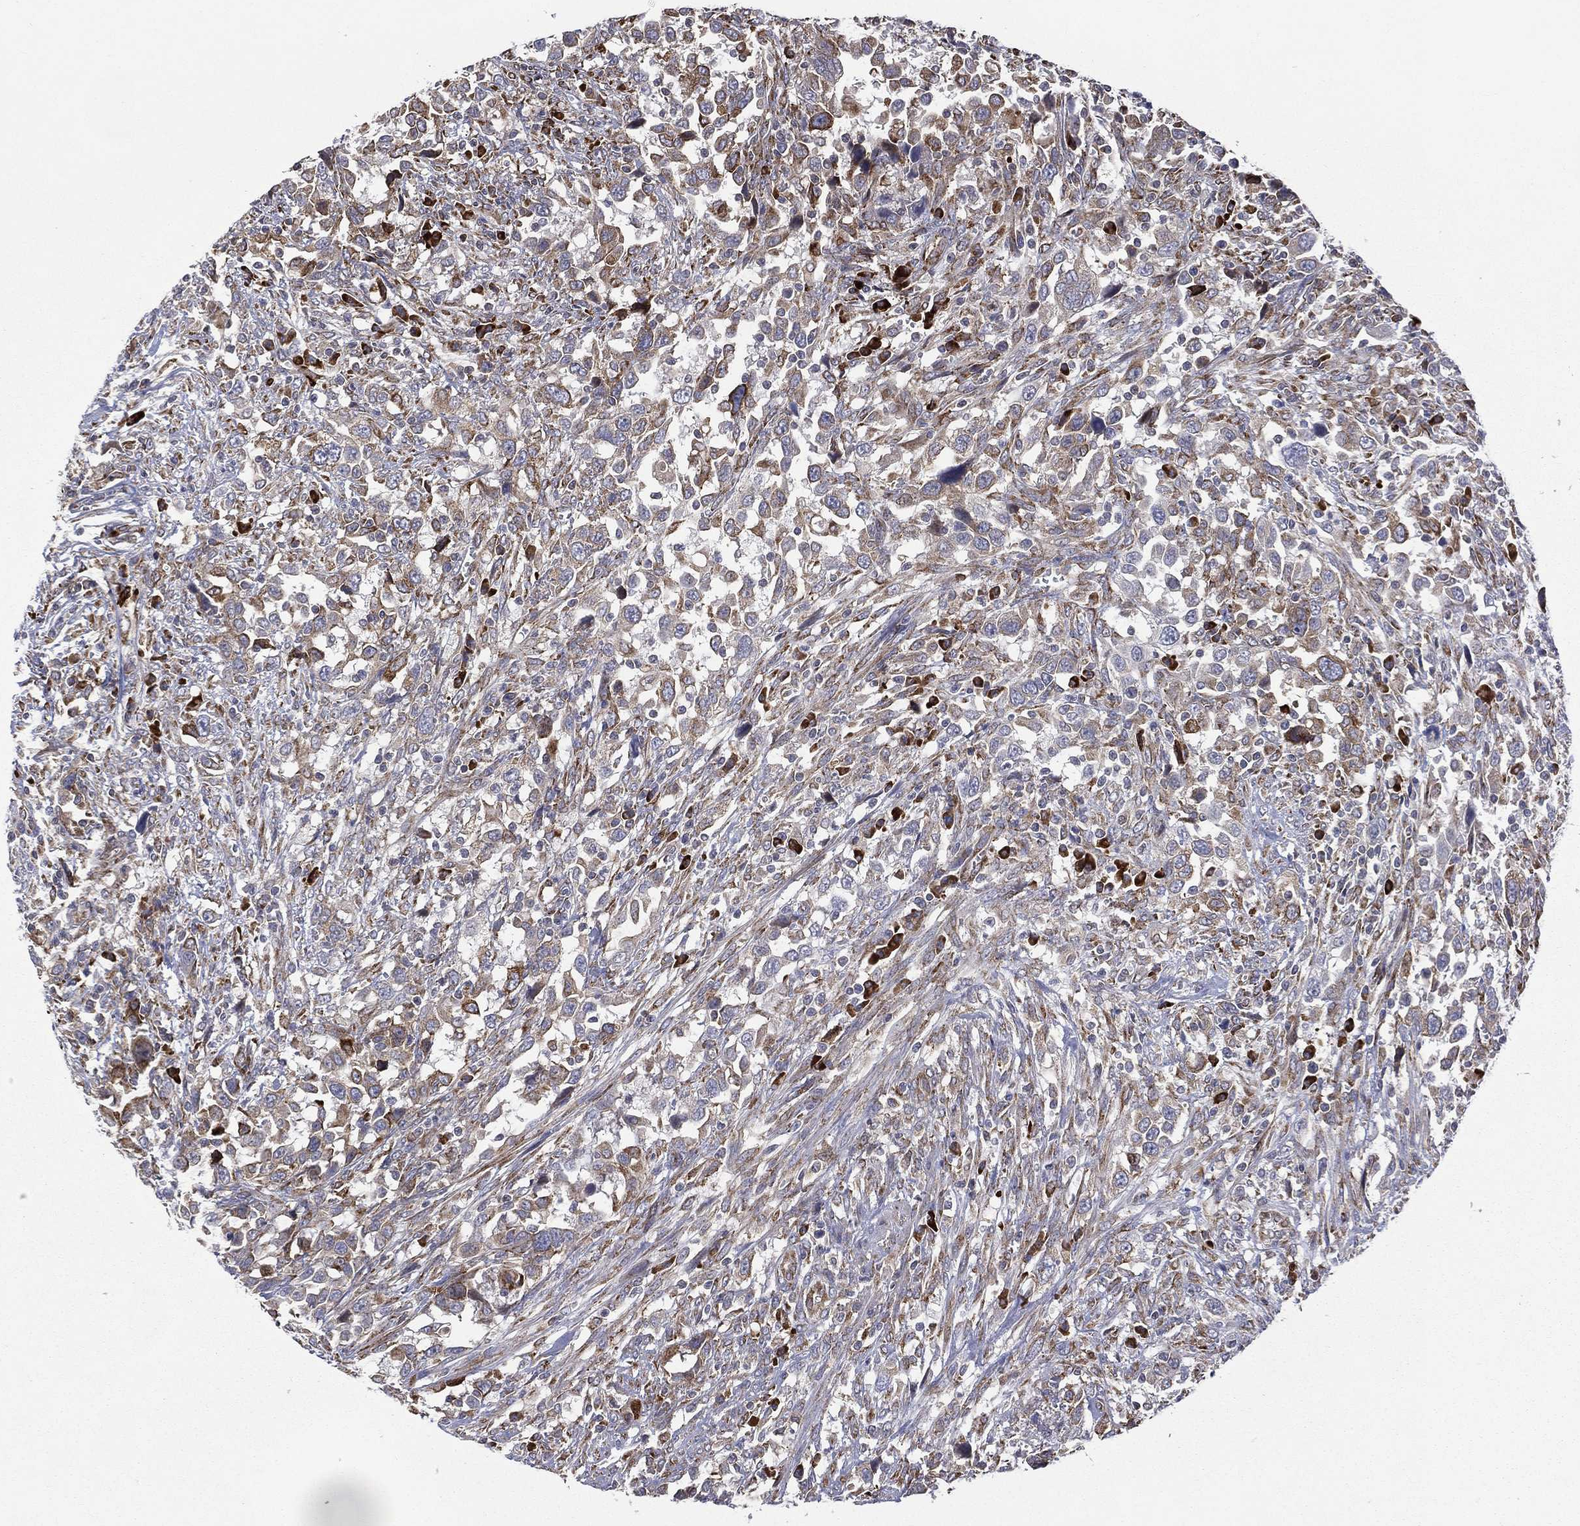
{"staining": {"intensity": "moderate", "quantity": ">75%", "location": "cytoplasmic/membranous"}, "tissue": "urothelial cancer", "cell_type": "Tumor cells", "image_type": "cancer", "snomed": [{"axis": "morphology", "description": "Urothelial carcinoma, NOS"}, {"axis": "morphology", "description": "Urothelial carcinoma, High grade"}, {"axis": "topography", "description": "Urinary bladder"}], "caption": "Immunohistochemical staining of human high-grade urothelial carcinoma shows moderate cytoplasmic/membranous protein staining in approximately >75% of tumor cells. The protein is stained brown, and the nuclei are stained in blue (DAB IHC with brightfield microscopy, high magnification).", "gene": "C20orf96", "patient": {"sex": "female", "age": 64}}